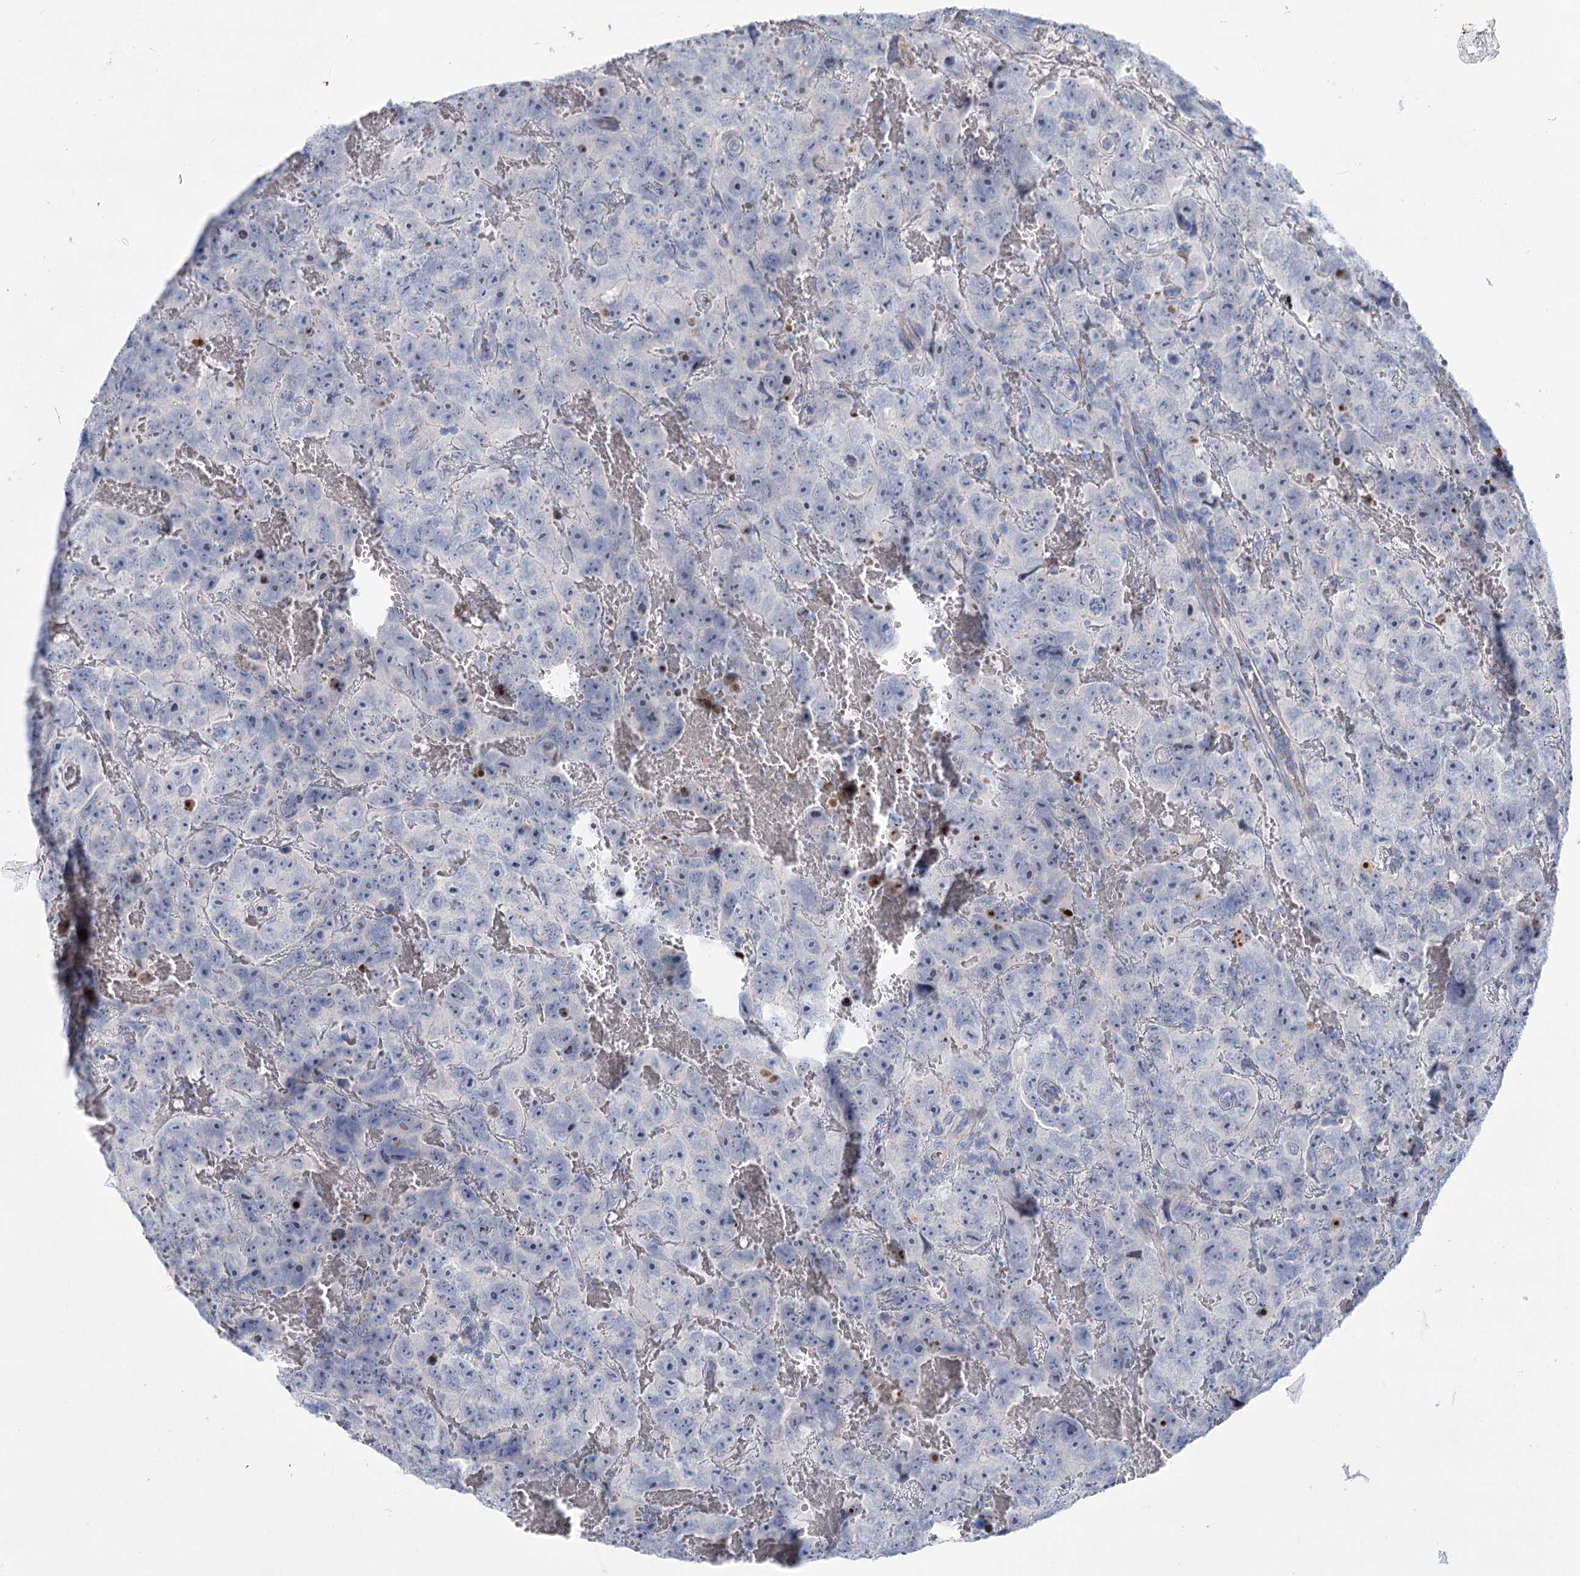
{"staining": {"intensity": "negative", "quantity": "none", "location": "none"}, "tissue": "testis cancer", "cell_type": "Tumor cells", "image_type": "cancer", "snomed": [{"axis": "morphology", "description": "Carcinoma, Embryonal, NOS"}, {"axis": "topography", "description": "Testis"}], "caption": "DAB (3,3'-diaminobenzidine) immunohistochemical staining of human embryonal carcinoma (testis) reveals no significant positivity in tumor cells.", "gene": "WDR74", "patient": {"sex": "male", "age": 45}}